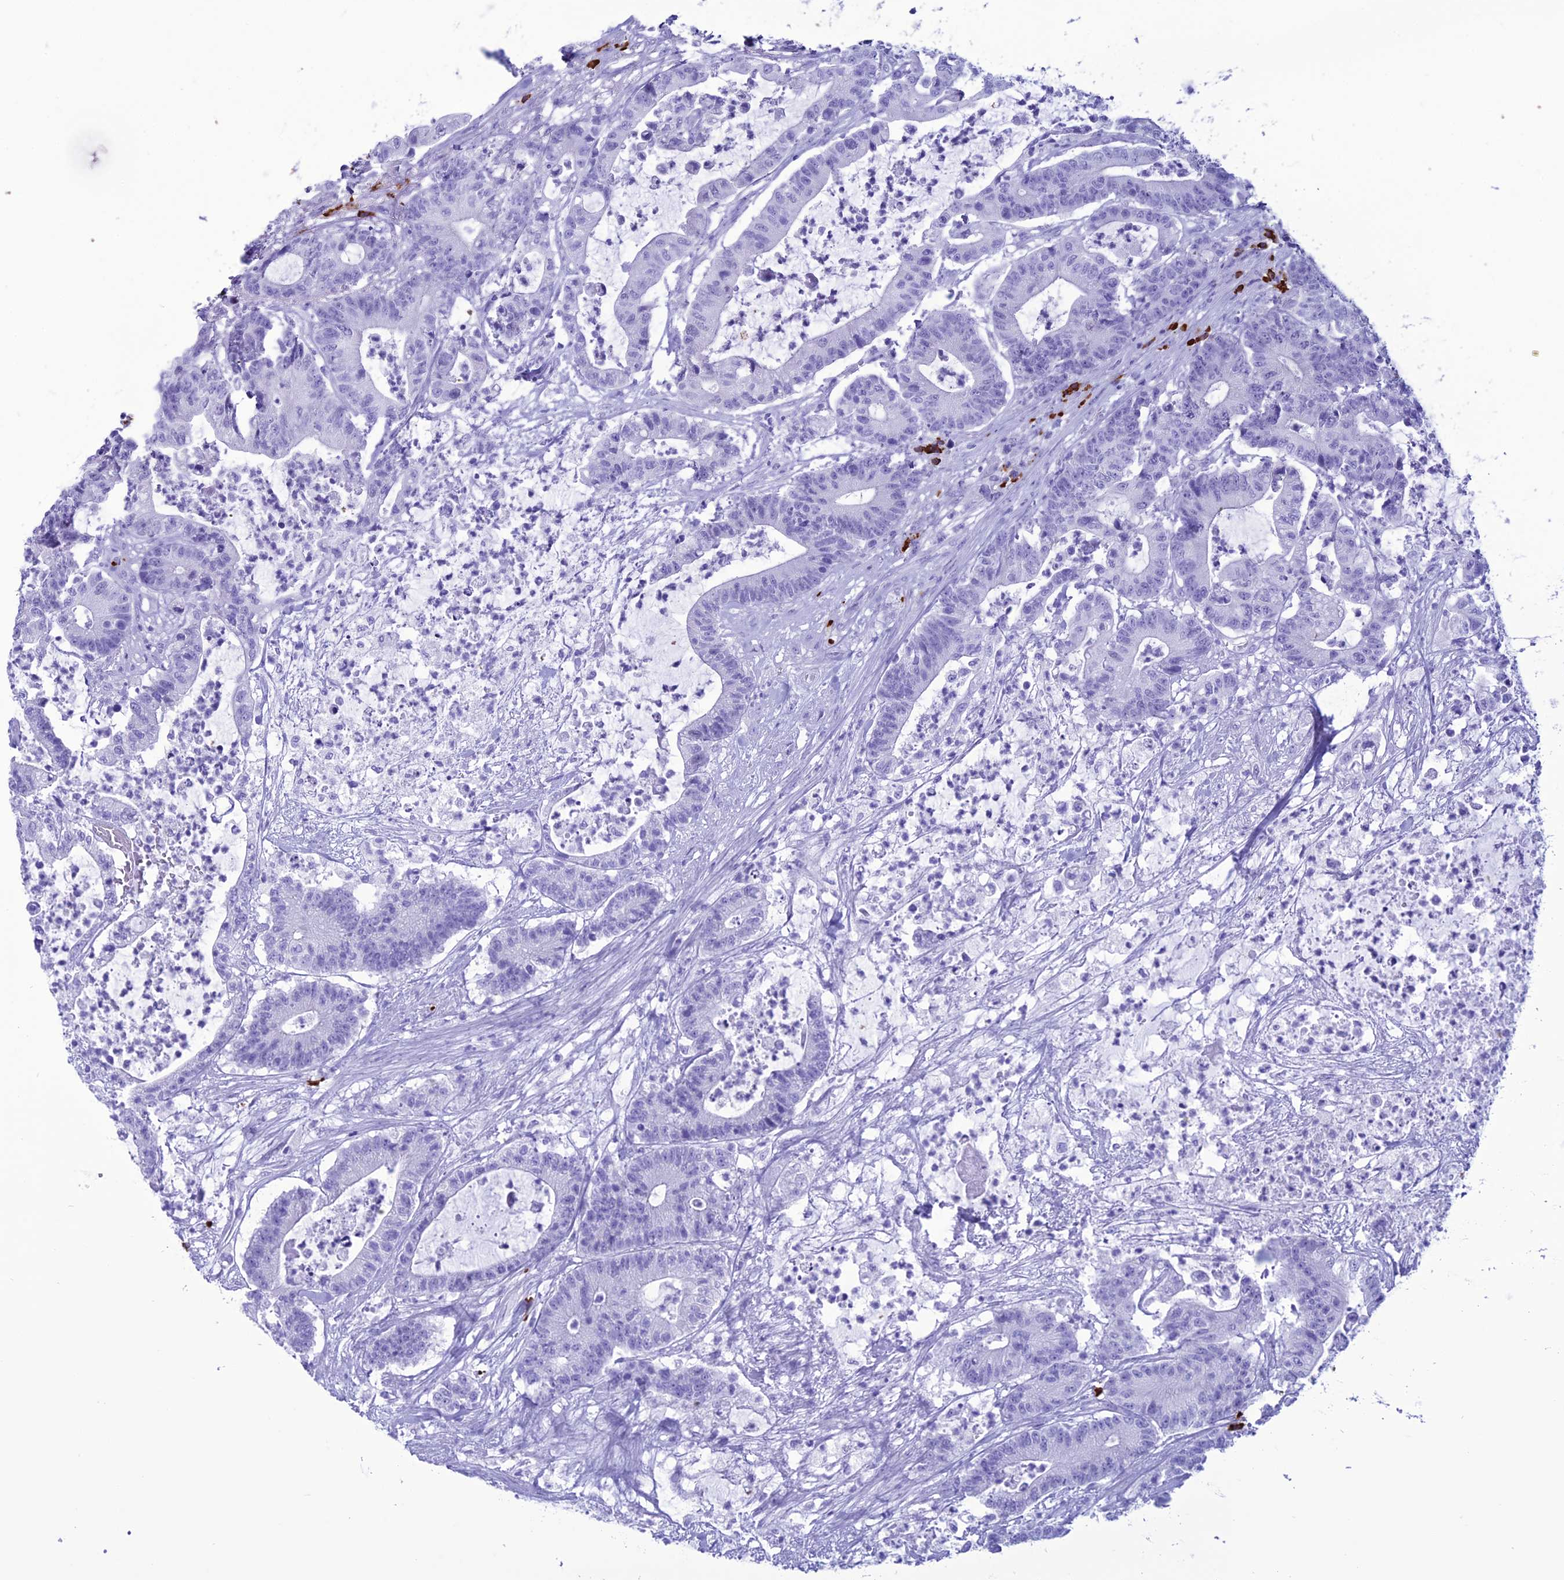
{"staining": {"intensity": "negative", "quantity": "none", "location": "none"}, "tissue": "colorectal cancer", "cell_type": "Tumor cells", "image_type": "cancer", "snomed": [{"axis": "morphology", "description": "Adenocarcinoma, NOS"}, {"axis": "topography", "description": "Colon"}], "caption": "Tumor cells show no significant protein expression in adenocarcinoma (colorectal).", "gene": "MZB1", "patient": {"sex": "female", "age": 84}}